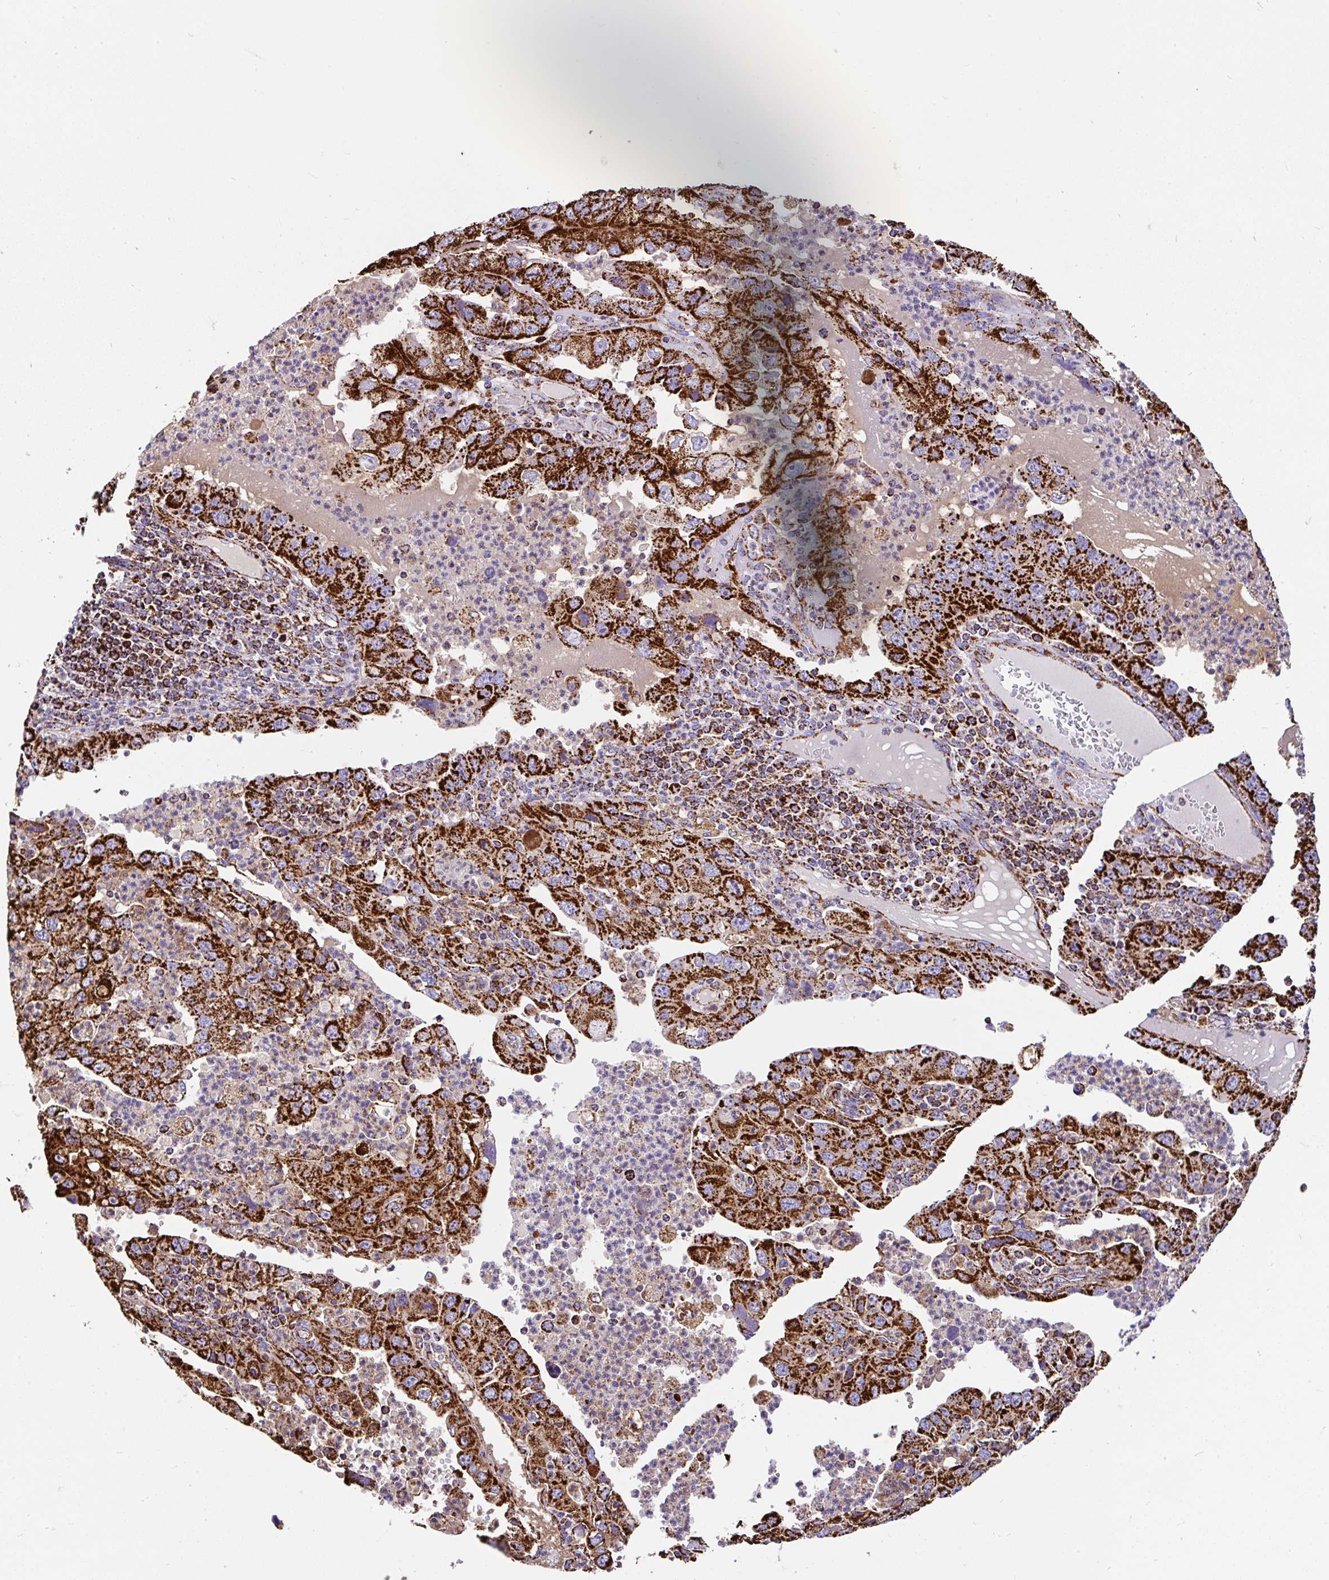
{"staining": {"intensity": "strong", "quantity": ">75%", "location": "cytoplasmic/membranous"}, "tissue": "endometrial cancer", "cell_type": "Tumor cells", "image_type": "cancer", "snomed": [{"axis": "morphology", "description": "Adenocarcinoma, NOS"}, {"axis": "topography", "description": "Uterus"}], "caption": "DAB (3,3'-diaminobenzidine) immunohistochemical staining of human endometrial cancer demonstrates strong cytoplasmic/membranous protein expression in about >75% of tumor cells.", "gene": "ANKRD33B", "patient": {"sex": "female", "age": 62}}